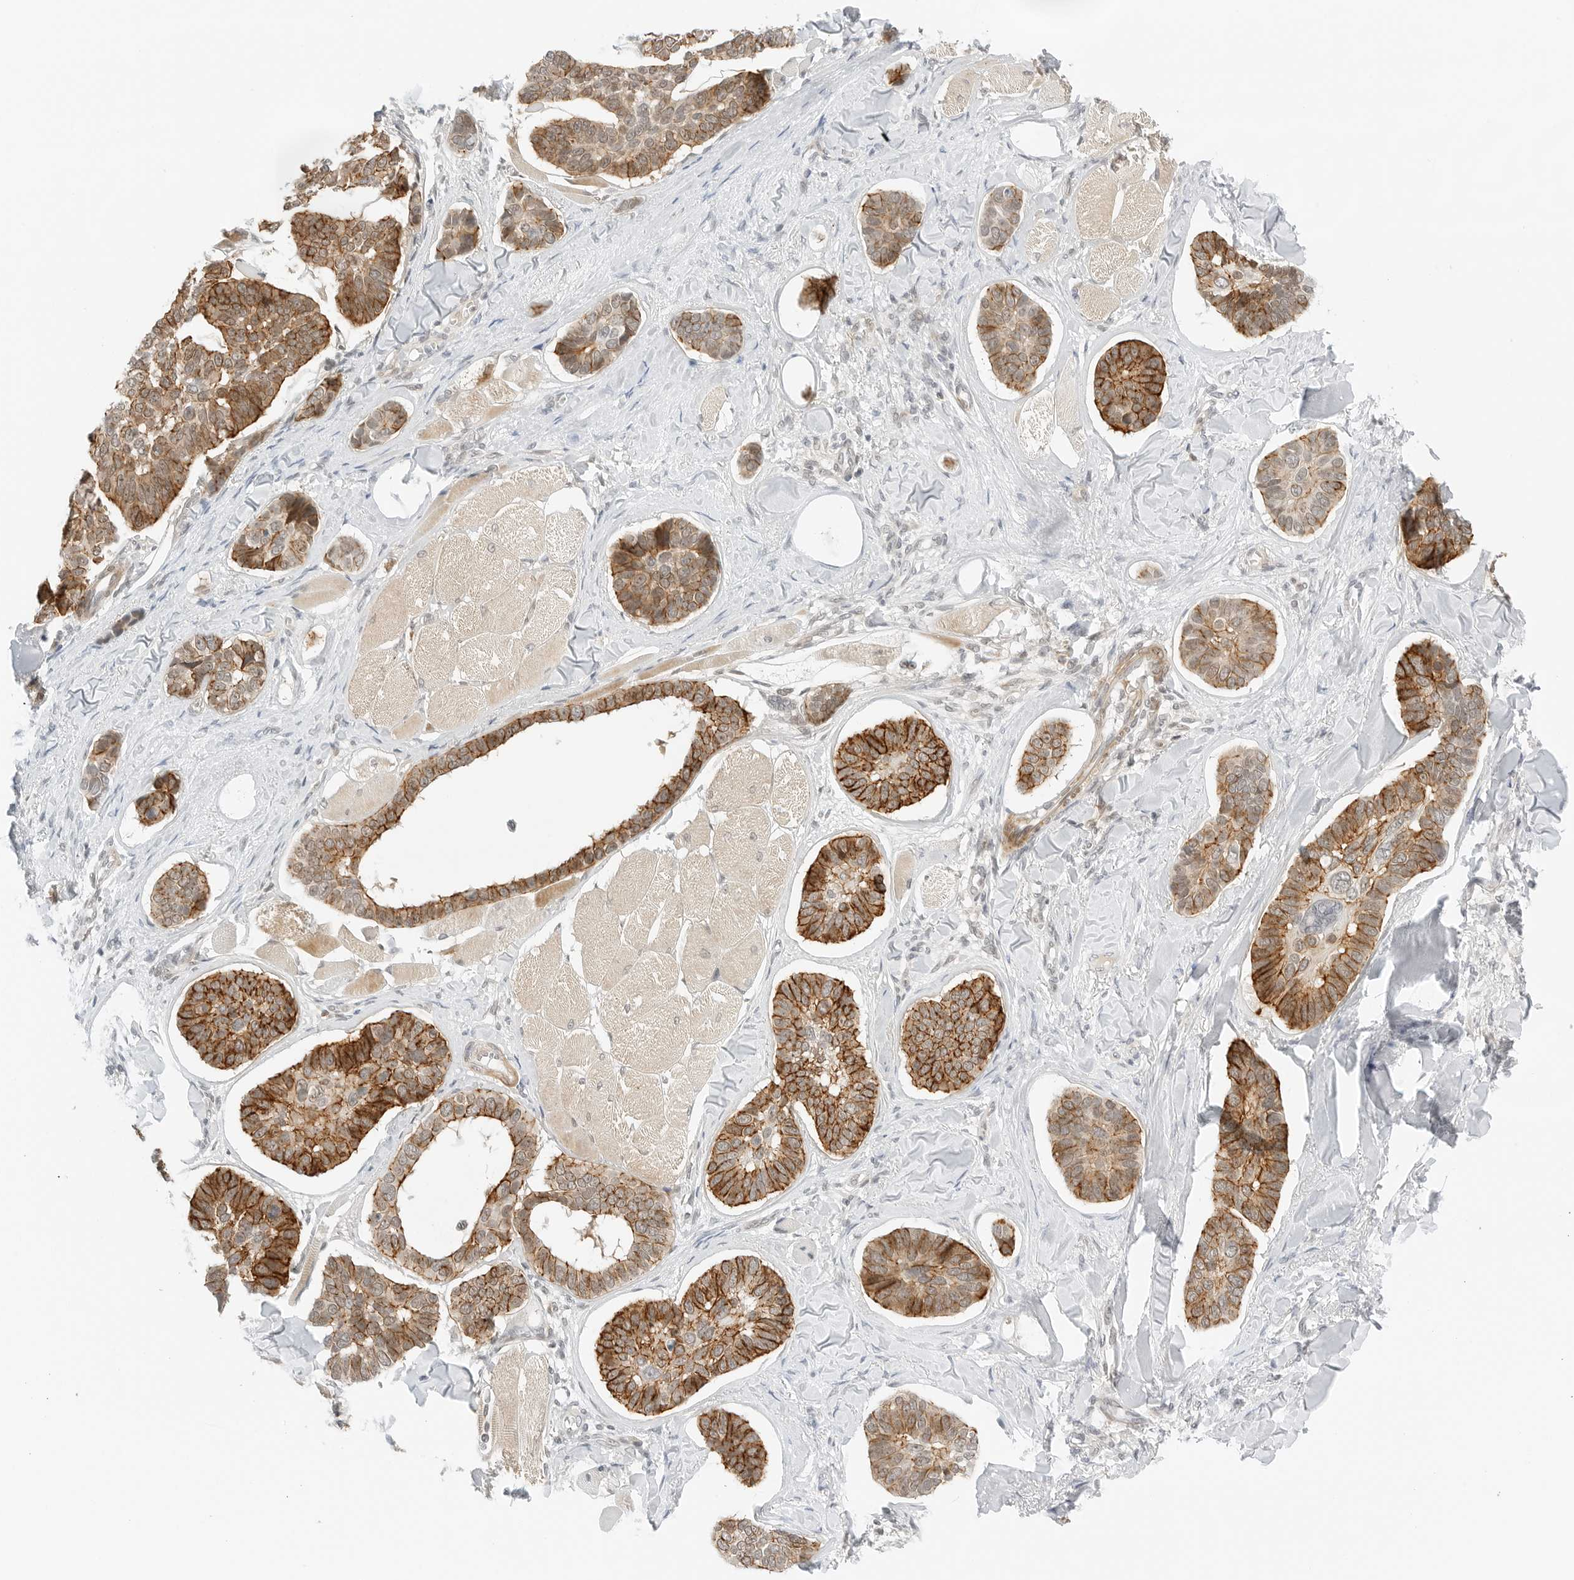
{"staining": {"intensity": "strong", "quantity": ">75%", "location": "cytoplasmic/membranous"}, "tissue": "skin cancer", "cell_type": "Tumor cells", "image_type": "cancer", "snomed": [{"axis": "morphology", "description": "Basal cell carcinoma"}, {"axis": "topography", "description": "Skin"}], "caption": "Basal cell carcinoma (skin) tissue shows strong cytoplasmic/membranous expression in approximately >75% of tumor cells, visualized by immunohistochemistry.", "gene": "NEO1", "patient": {"sex": "male", "age": 62}}